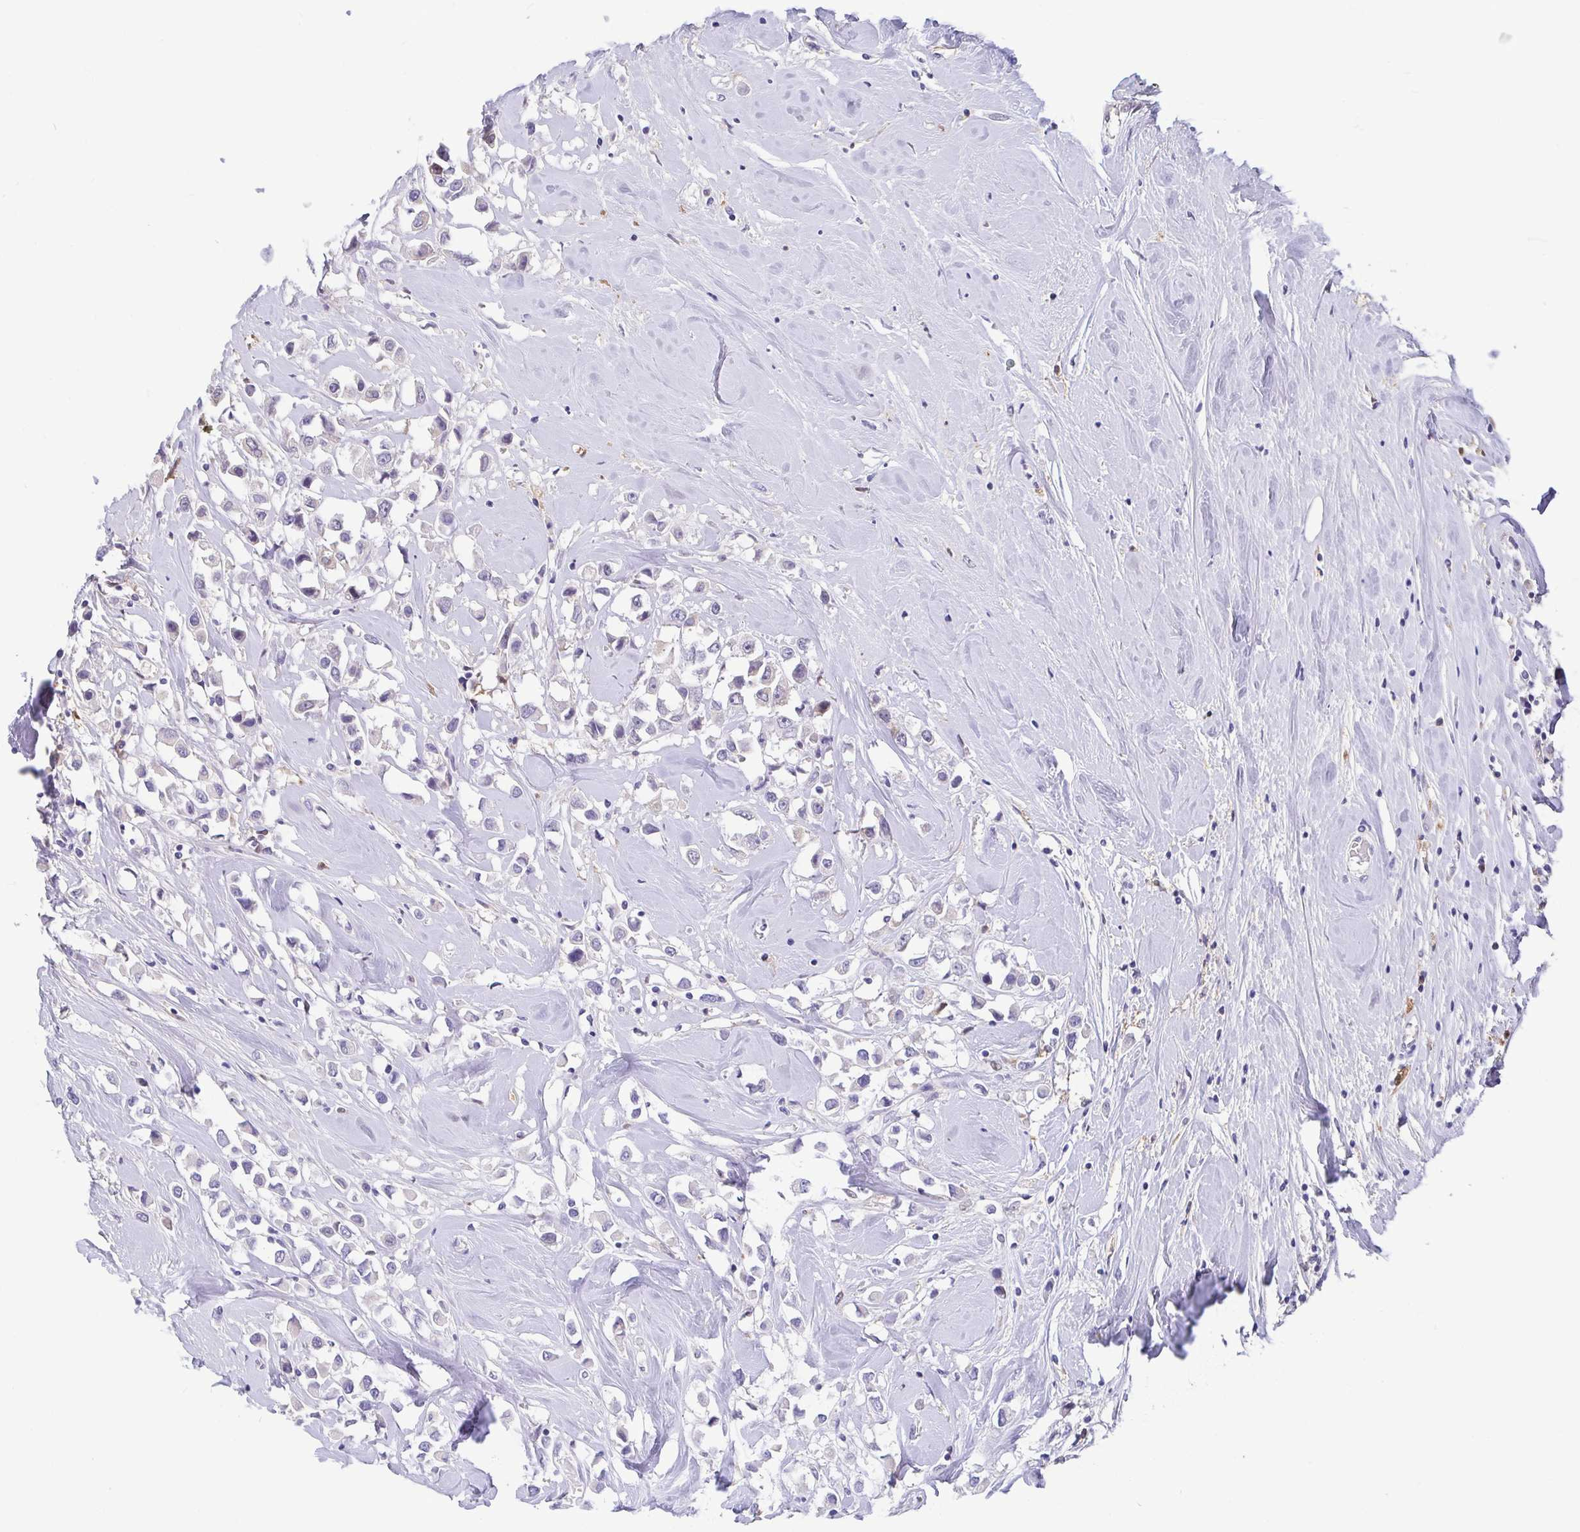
{"staining": {"intensity": "negative", "quantity": "none", "location": "none"}, "tissue": "breast cancer", "cell_type": "Tumor cells", "image_type": "cancer", "snomed": [{"axis": "morphology", "description": "Duct carcinoma"}, {"axis": "topography", "description": "Breast"}], "caption": "Tumor cells are negative for brown protein staining in invasive ductal carcinoma (breast).", "gene": "IDH1", "patient": {"sex": "female", "age": 61}}